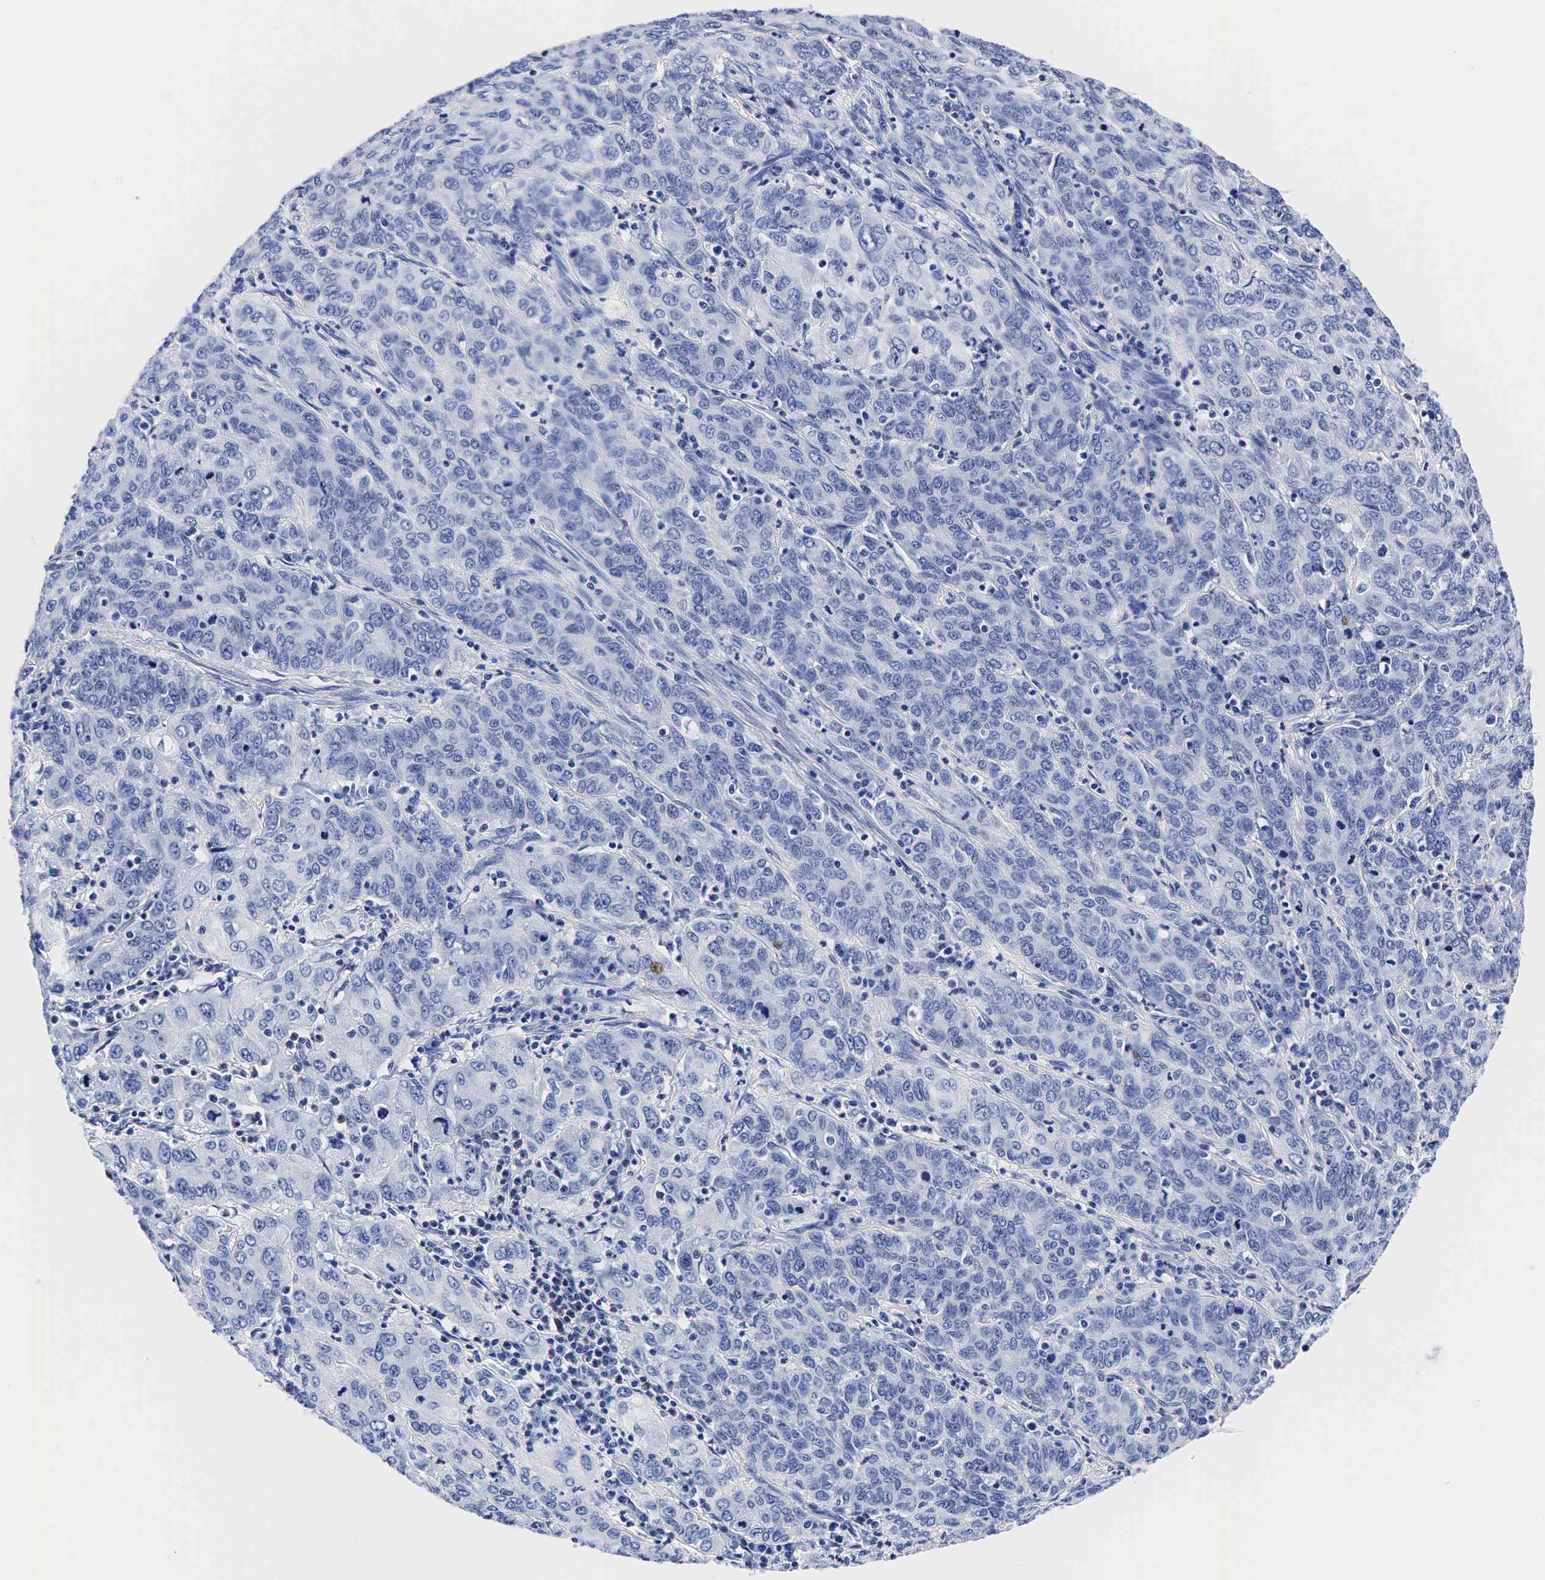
{"staining": {"intensity": "negative", "quantity": "none", "location": "none"}, "tissue": "cervical cancer", "cell_type": "Tumor cells", "image_type": "cancer", "snomed": [{"axis": "morphology", "description": "Squamous cell carcinoma, NOS"}, {"axis": "topography", "description": "Cervix"}], "caption": "Human squamous cell carcinoma (cervical) stained for a protein using immunohistochemistry (IHC) shows no staining in tumor cells.", "gene": "TG", "patient": {"sex": "female", "age": 38}}